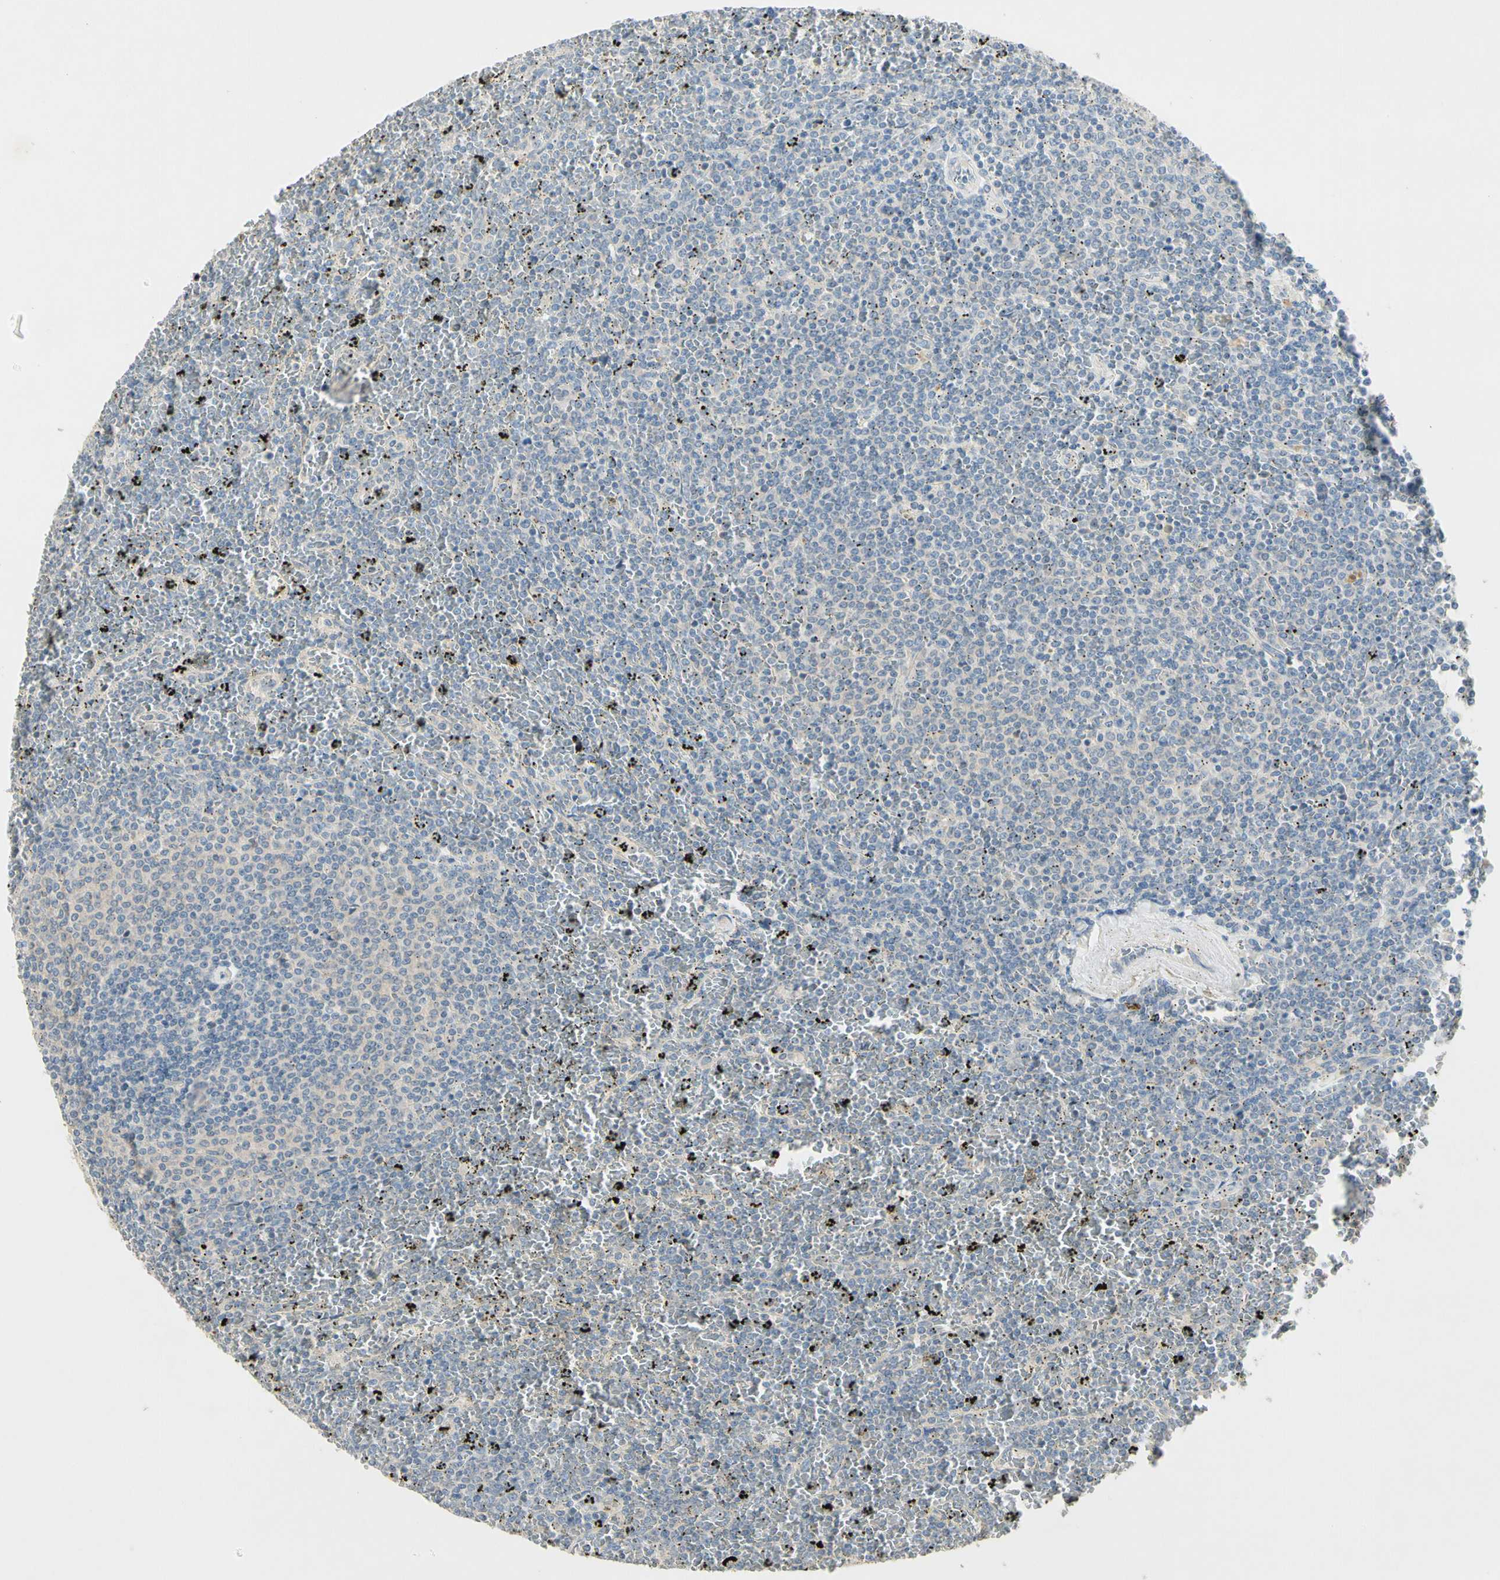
{"staining": {"intensity": "negative", "quantity": "none", "location": "none"}, "tissue": "lymphoma", "cell_type": "Tumor cells", "image_type": "cancer", "snomed": [{"axis": "morphology", "description": "Malignant lymphoma, non-Hodgkin's type, Low grade"}, {"axis": "topography", "description": "Spleen"}], "caption": "DAB immunohistochemical staining of human lymphoma demonstrates no significant expression in tumor cells.", "gene": "PRSS21", "patient": {"sex": "female", "age": 77}}